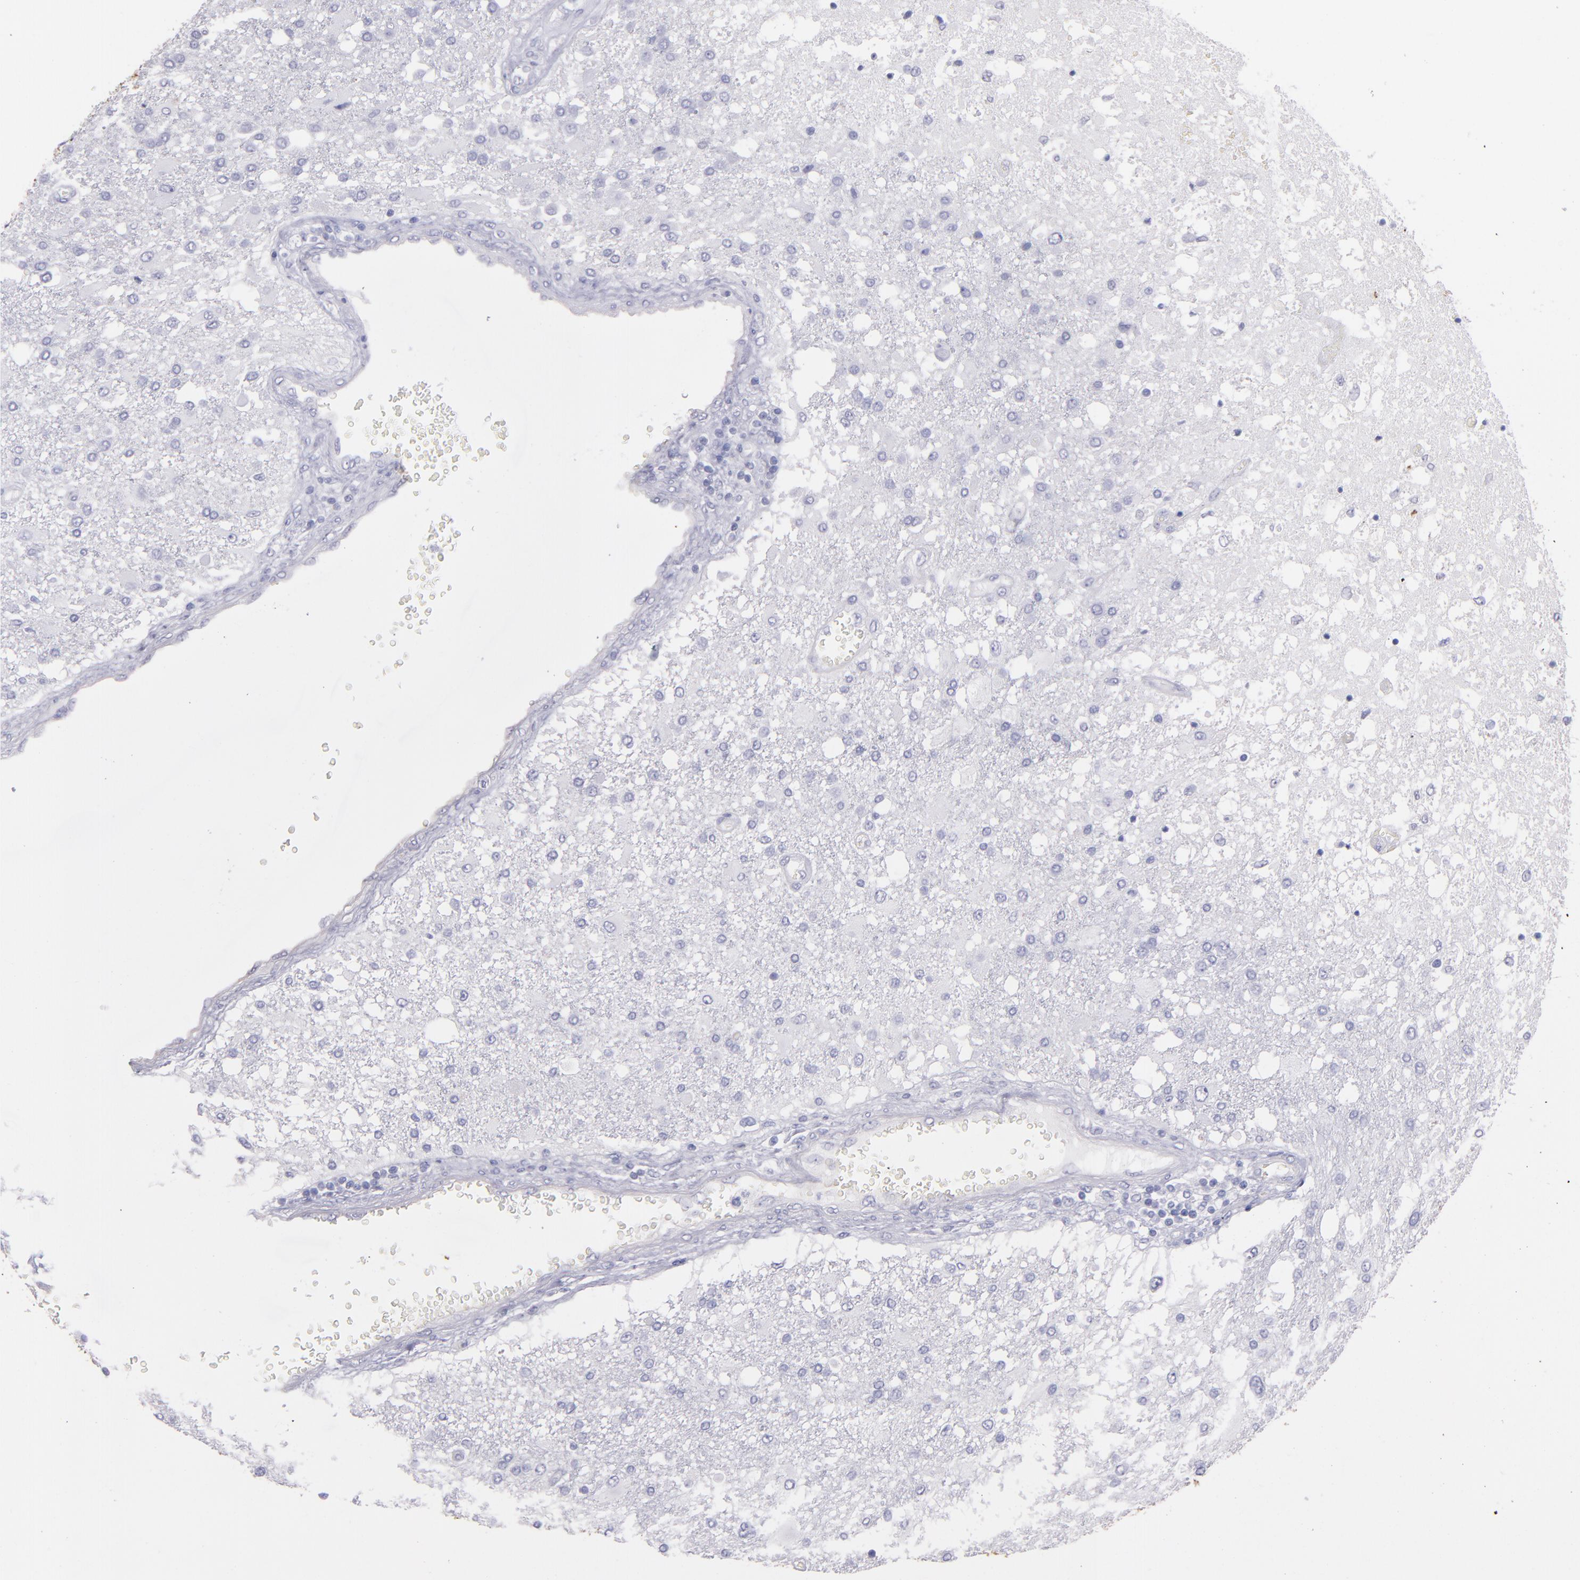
{"staining": {"intensity": "negative", "quantity": "none", "location": "none"}, "tissue": "glioma", "cell_type": "Tumor cells", "image_type": "cancer", "snomed": [{"axis": "morphology", "description": "Glioma, malignant, High grade"}, {"axis": "topography", "description": "Cerebral cortex"}], "caption": "High power microscopy image of an immunohistochemistry image of malignant glioma (high-grade), revealing no significant positivity in tumor cells.", "gene": "TG", "patient": {"sex": "male", "age": 79}}